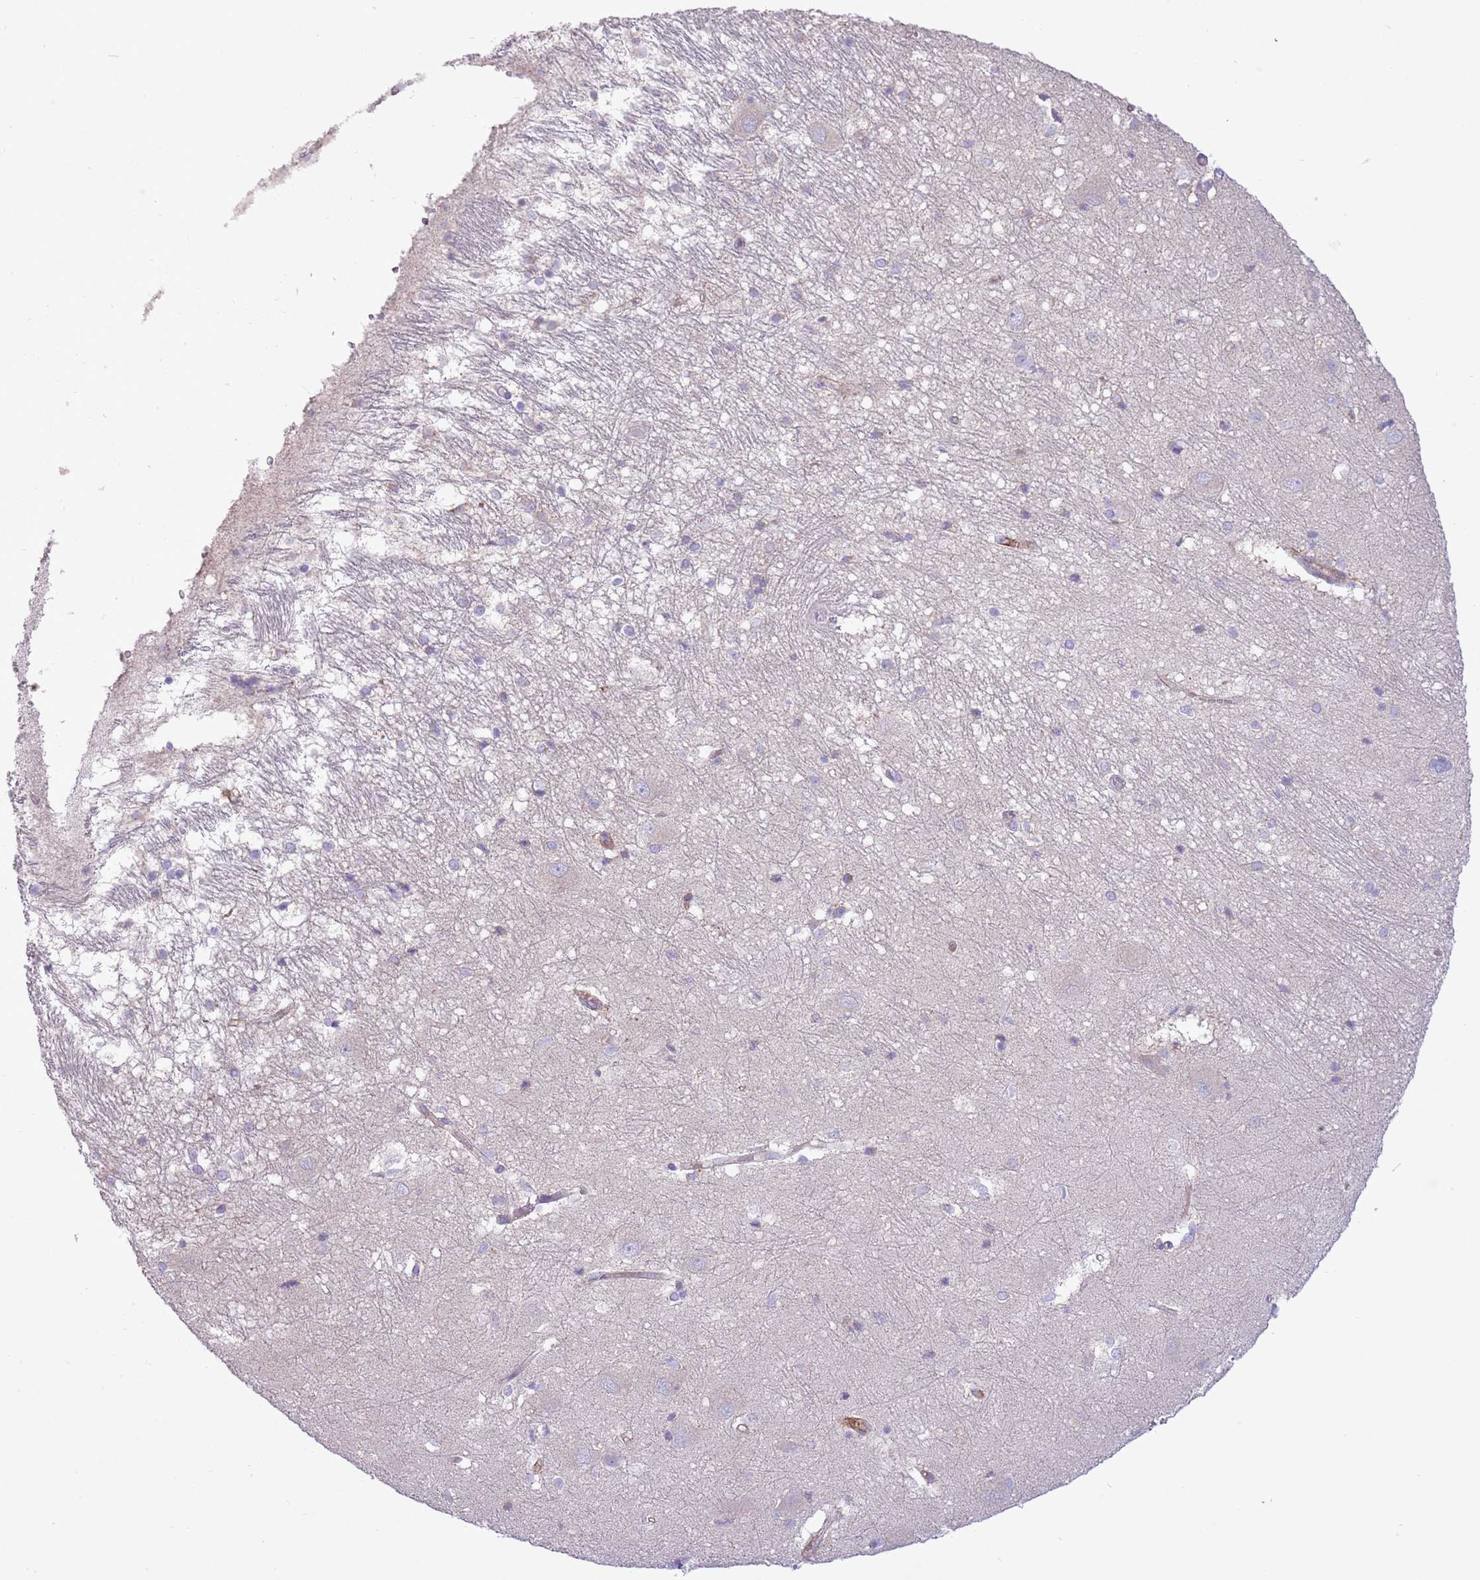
{"staining": {"intensity": "negative", "quantity": "none", "location": "none"}, "tissue": "caudate", "cell_type": "Glial cells", "image_type": "normal", "snomed": [{"axis": "morphology", "description": "Normal tissue, NOS"}, {"axis": "topography", "description": "Lateral ventricle wall"}], "caption": "There is no significant expression in glial cells of caudate. (Immunohistochemistry, brightfield microscopy, high magnification).", "gene": "OAZ2", "patient": {"sex": "male", "age": 37}}